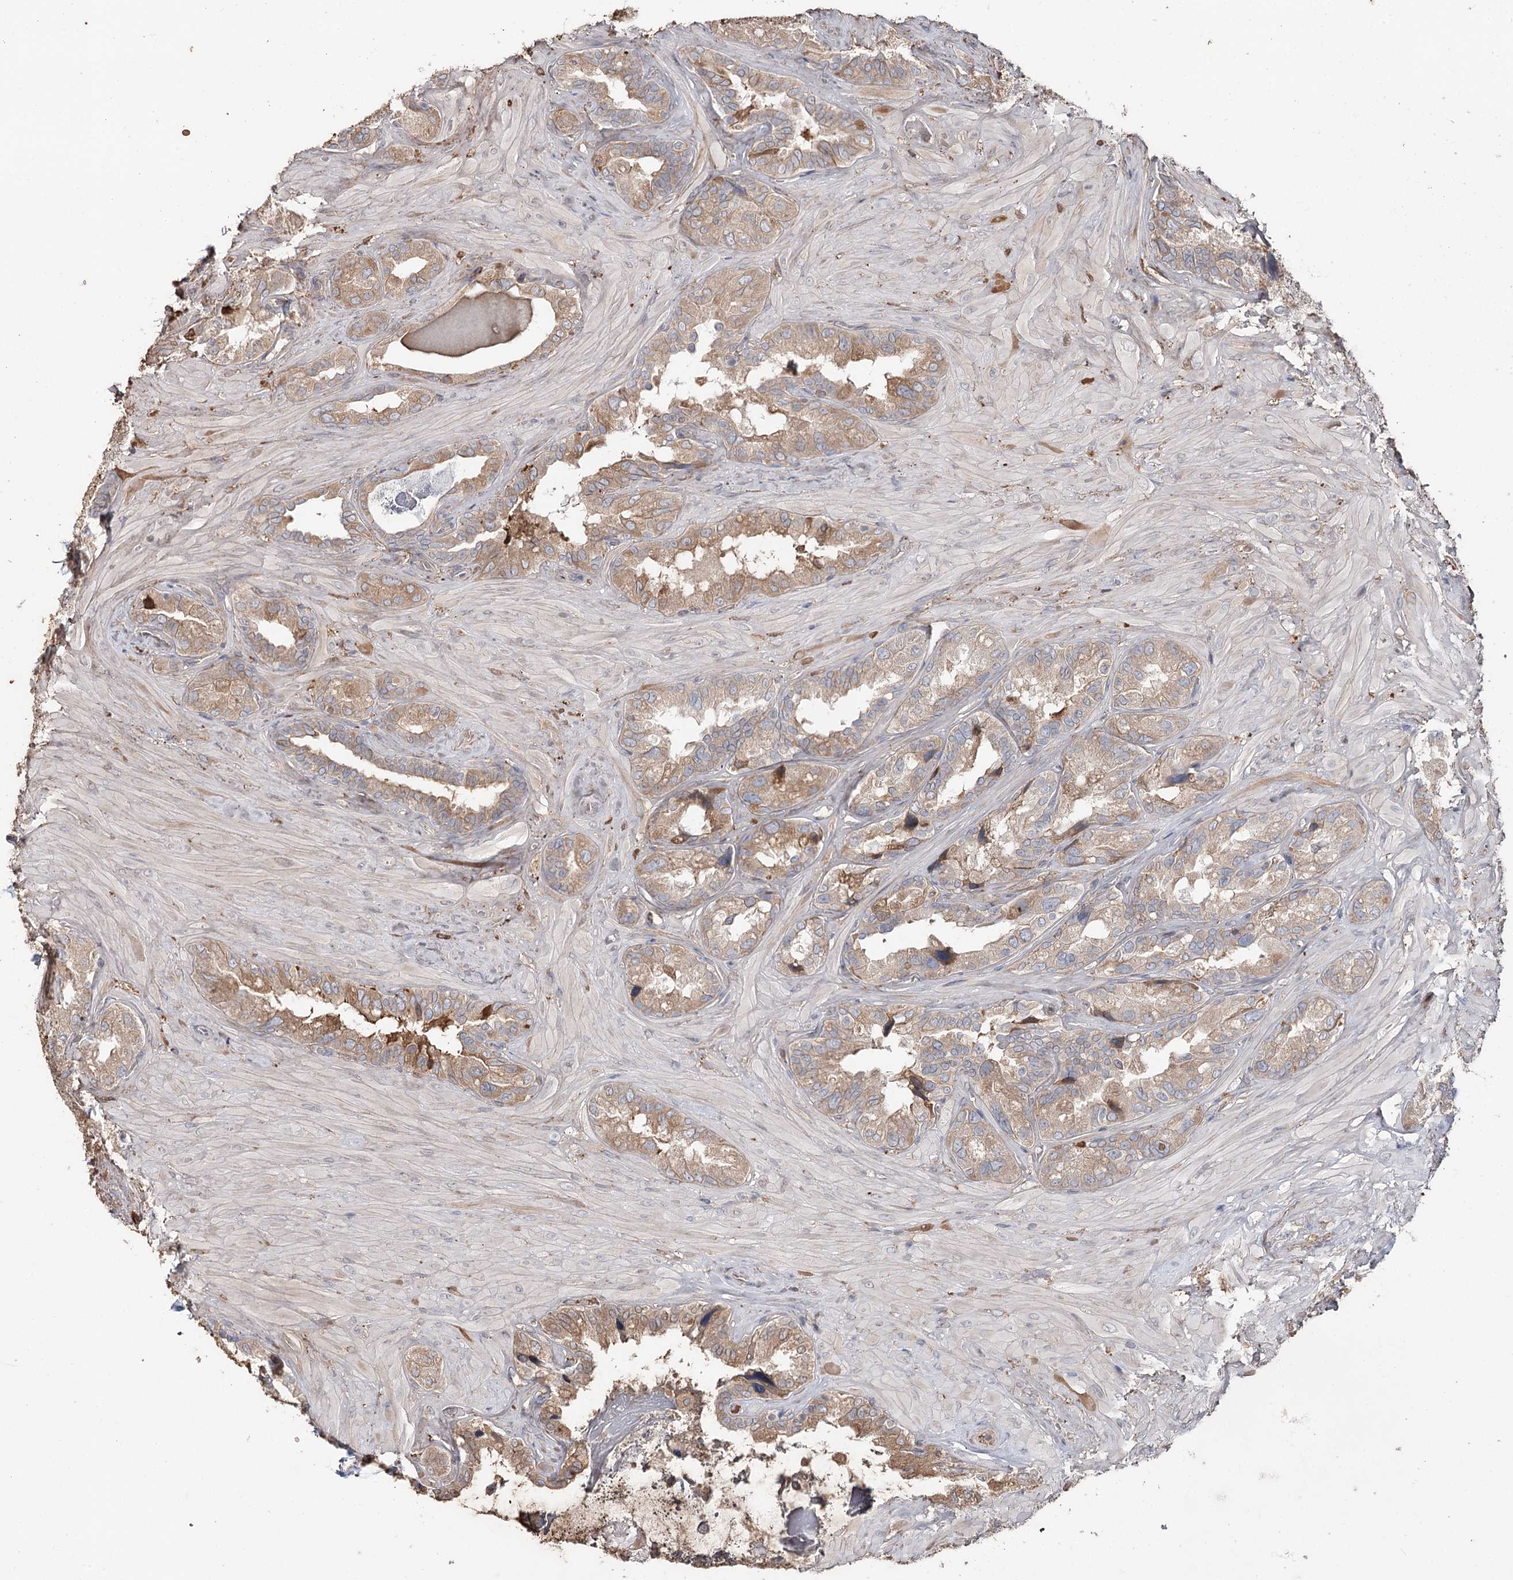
{"staining": {"intensity": "moderate", "quantity": ">75%", "location": "cytoplasmic/membranous"}, "tissue": "seminal vesicle", "cell_type": "Glandular cells", "image_type": "normal", "snomed": [{"axis": "morphology", "description": "Normal tissue, NOS"}, {"axis": "topography", "description": "Seminal veicle"}, {"axis": "topography", "description": "Peripheral nerve tissue"}], "caption": "A brown stain labels moderate cytoplasmic/membranous positivity of a protein in glandular cells of benign seminal vesicle. The protein is stained brown, and the nuclei are stained in blue (DAB (3,3'-diaminobenzidine) IHC with brightfield microscopy, high magnification).", "gene": "SYVN1", "patient": {"sex": "male", "age": 67}}